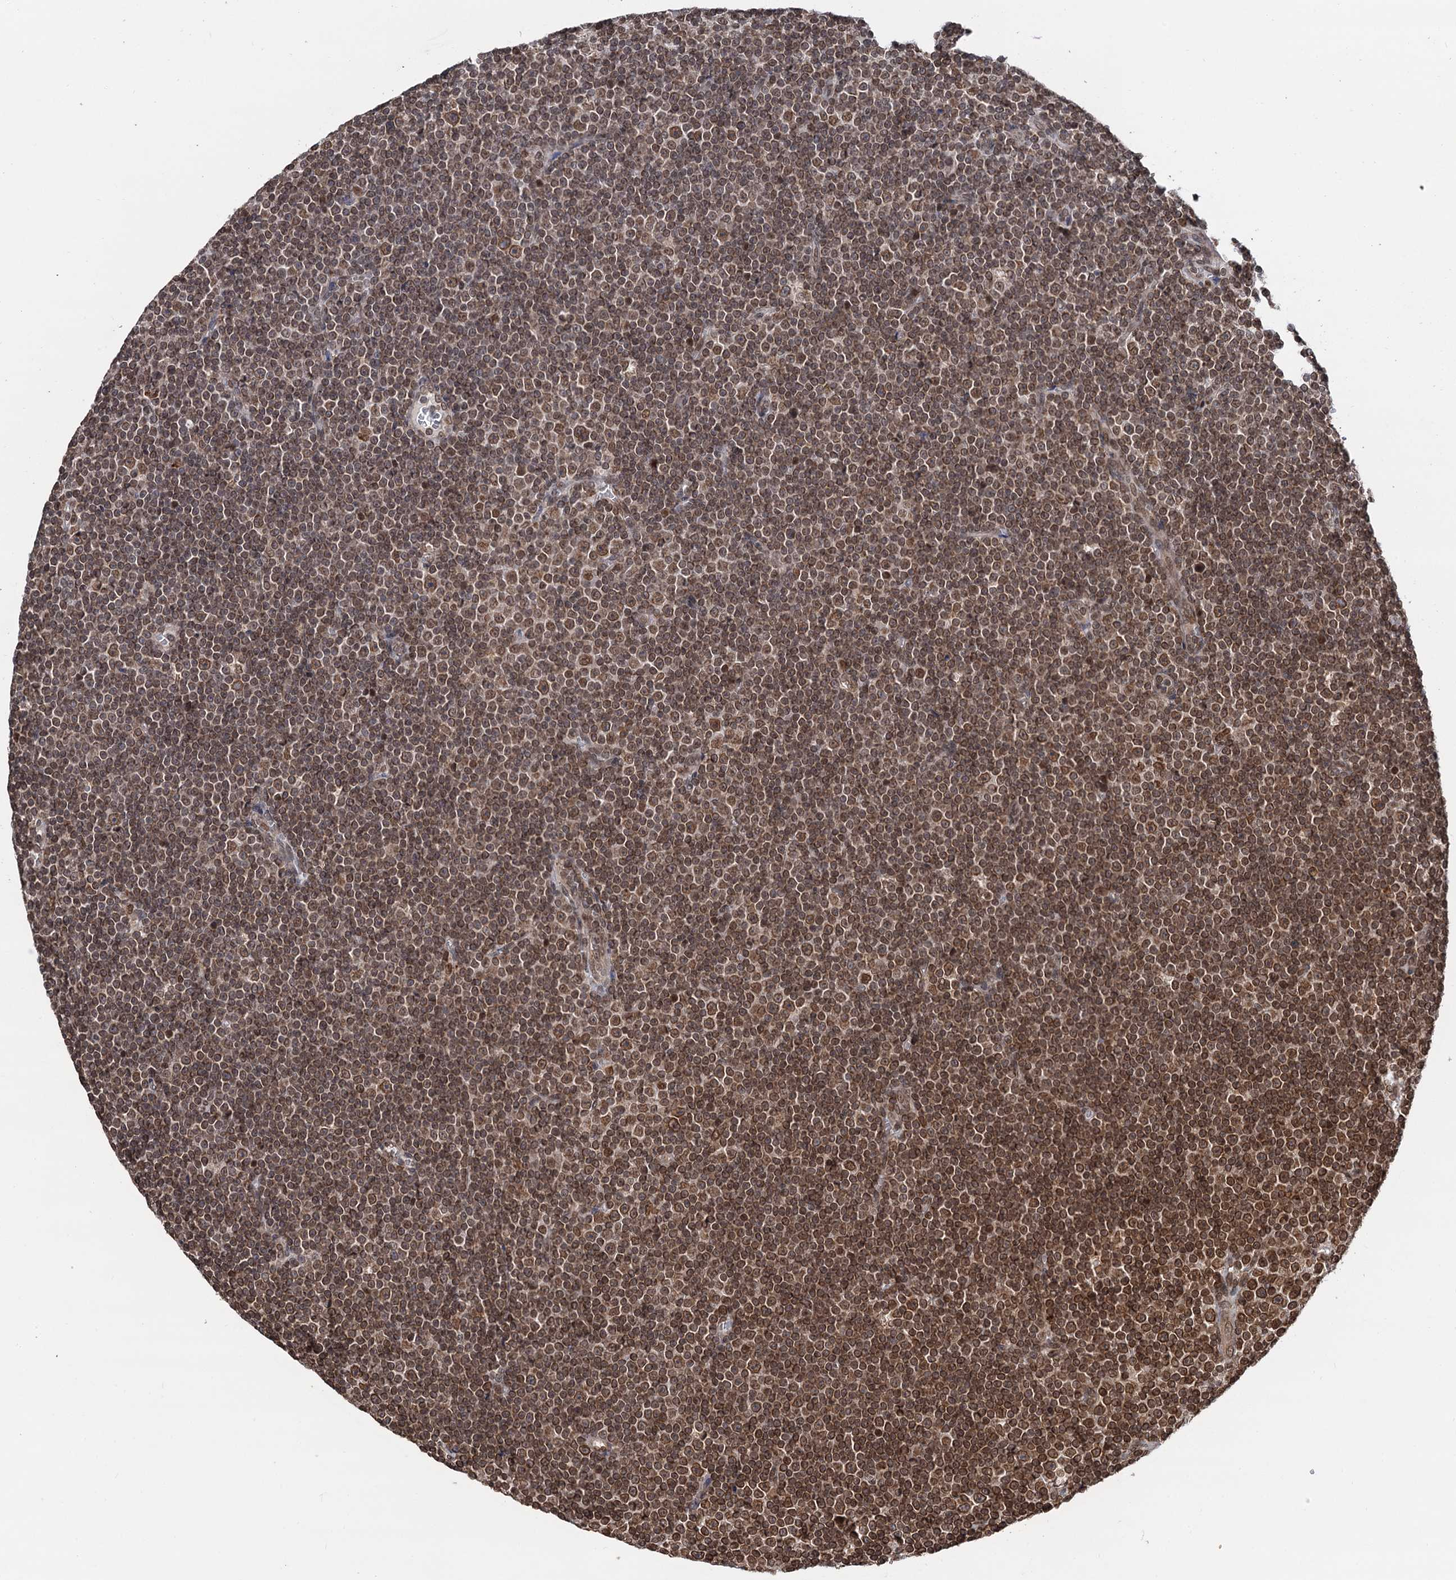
{"staining": {"intensity": "moderate", "quantity": ">75%", "location": "nuclear"}, "tissue": "lymphoma", "cell_type": "Tumor cells", "image_type": "cancer", "snomed": [{"axis": "morphology", "description": "Malignant lymphoma, non-Hodgkin's type, Low grade"}, {"axis": "topography", "description": "Lymph node"}], "caption": "This is a photomicrograph of immunohistochemistry staining of lymphoma, which shows moderate expression in the nuclear of tumor cells.", "gene": "ZC3H13", "patient": {"sex": "female", "age": 67}}